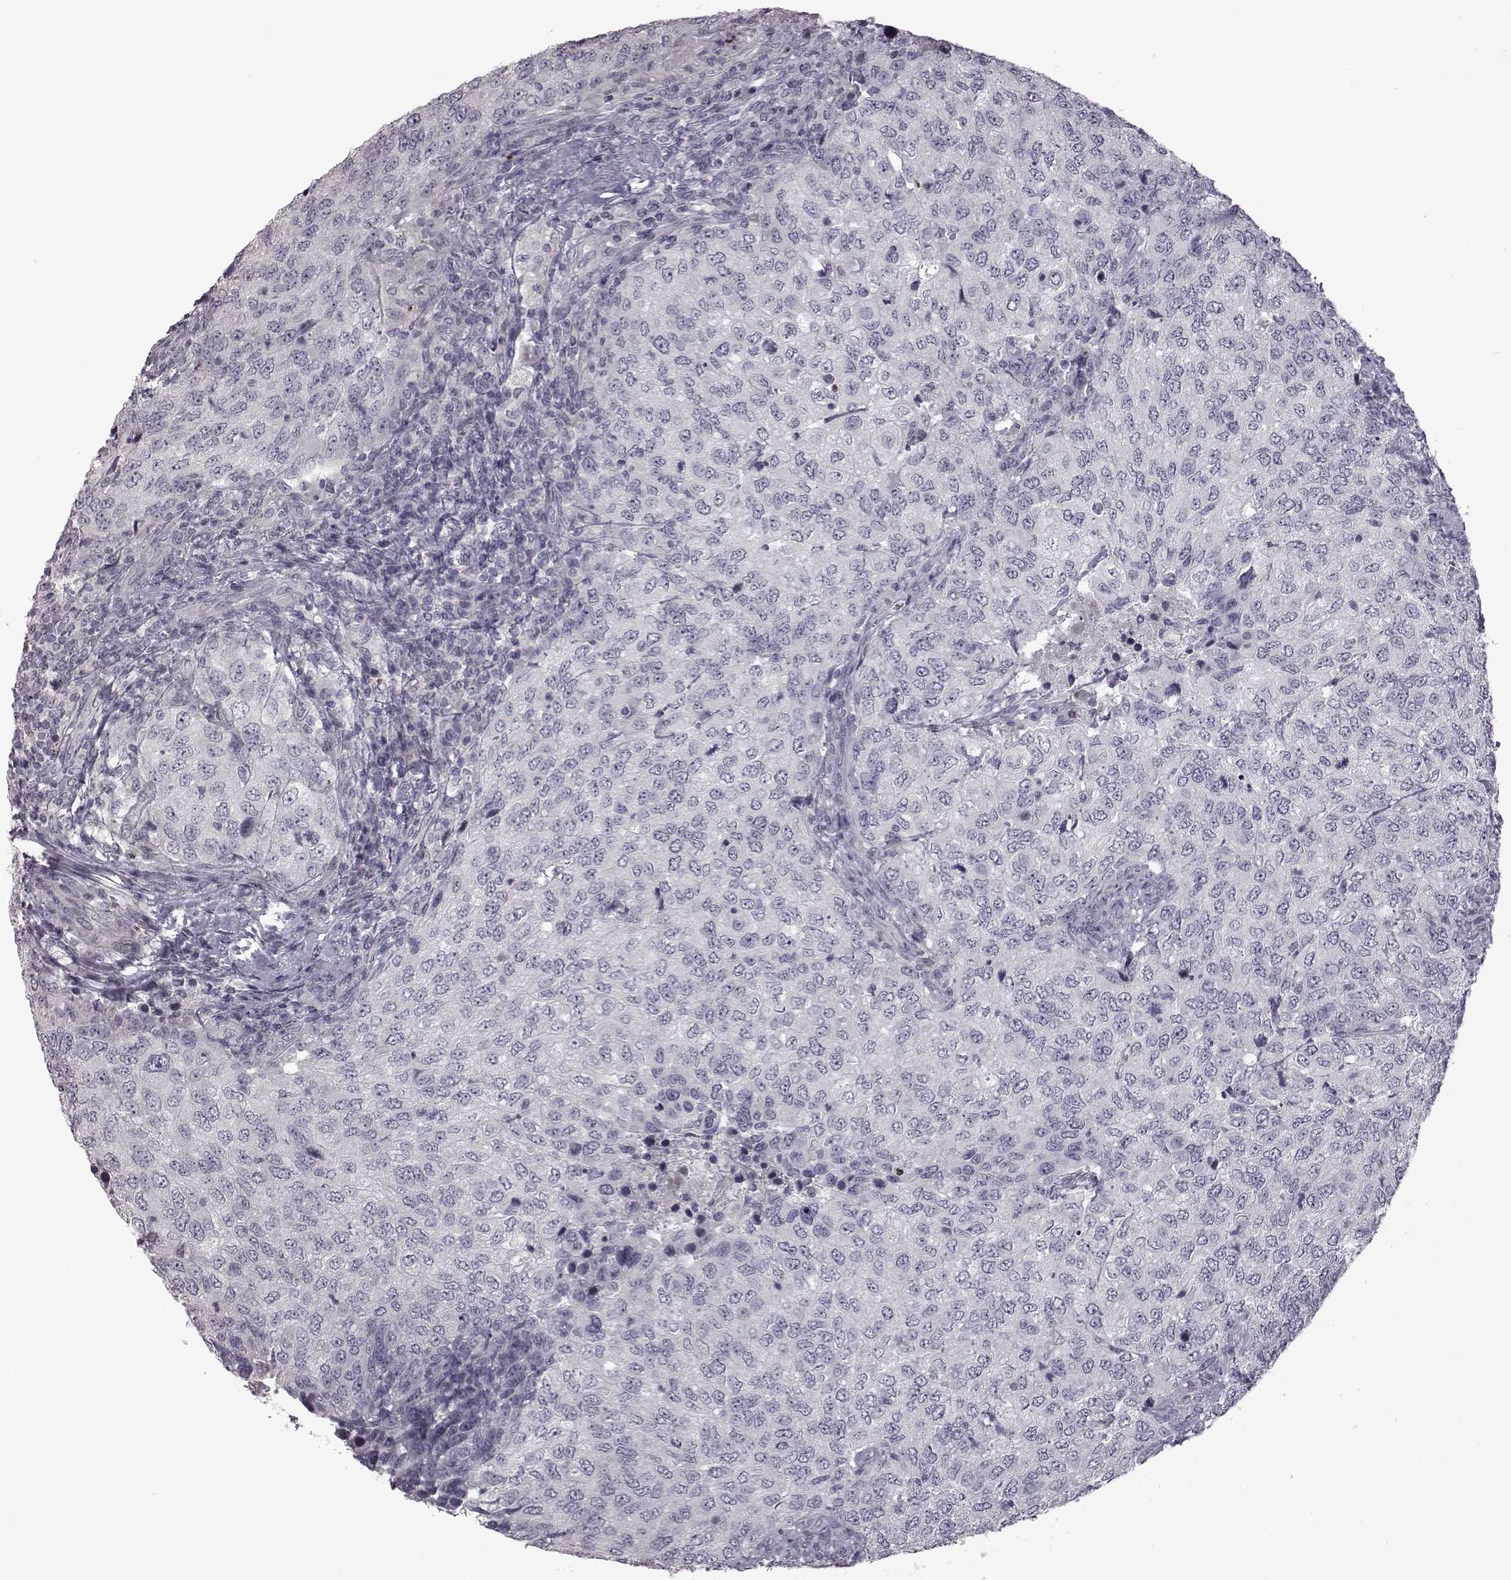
{"staining": {"intensity": "negative", "quantity": "none", "location": "none"}, "tissue": "urothelial cancer", "cell_type": "Tumor cells", "image_type": "cancer", "snomed": [{"axis": "morphology", "description": "Urothelial carcinoma, High grade"}, {"axis": "topography", "description": "Urinary bladder"}], "caption": "DAB (3,3'-diaminobenzidine) immunohistochemical staining of urothelial cancer demonstrates no significant positivity in tumor cells. Brightfield microscopy of IHC stained with DAB (3,3'-diaminobenzidine) (brown) and hematoxylin (blue), captured at high magnification.", "gene": "GAL", "patient": {"sex": "female", "age": 78}}